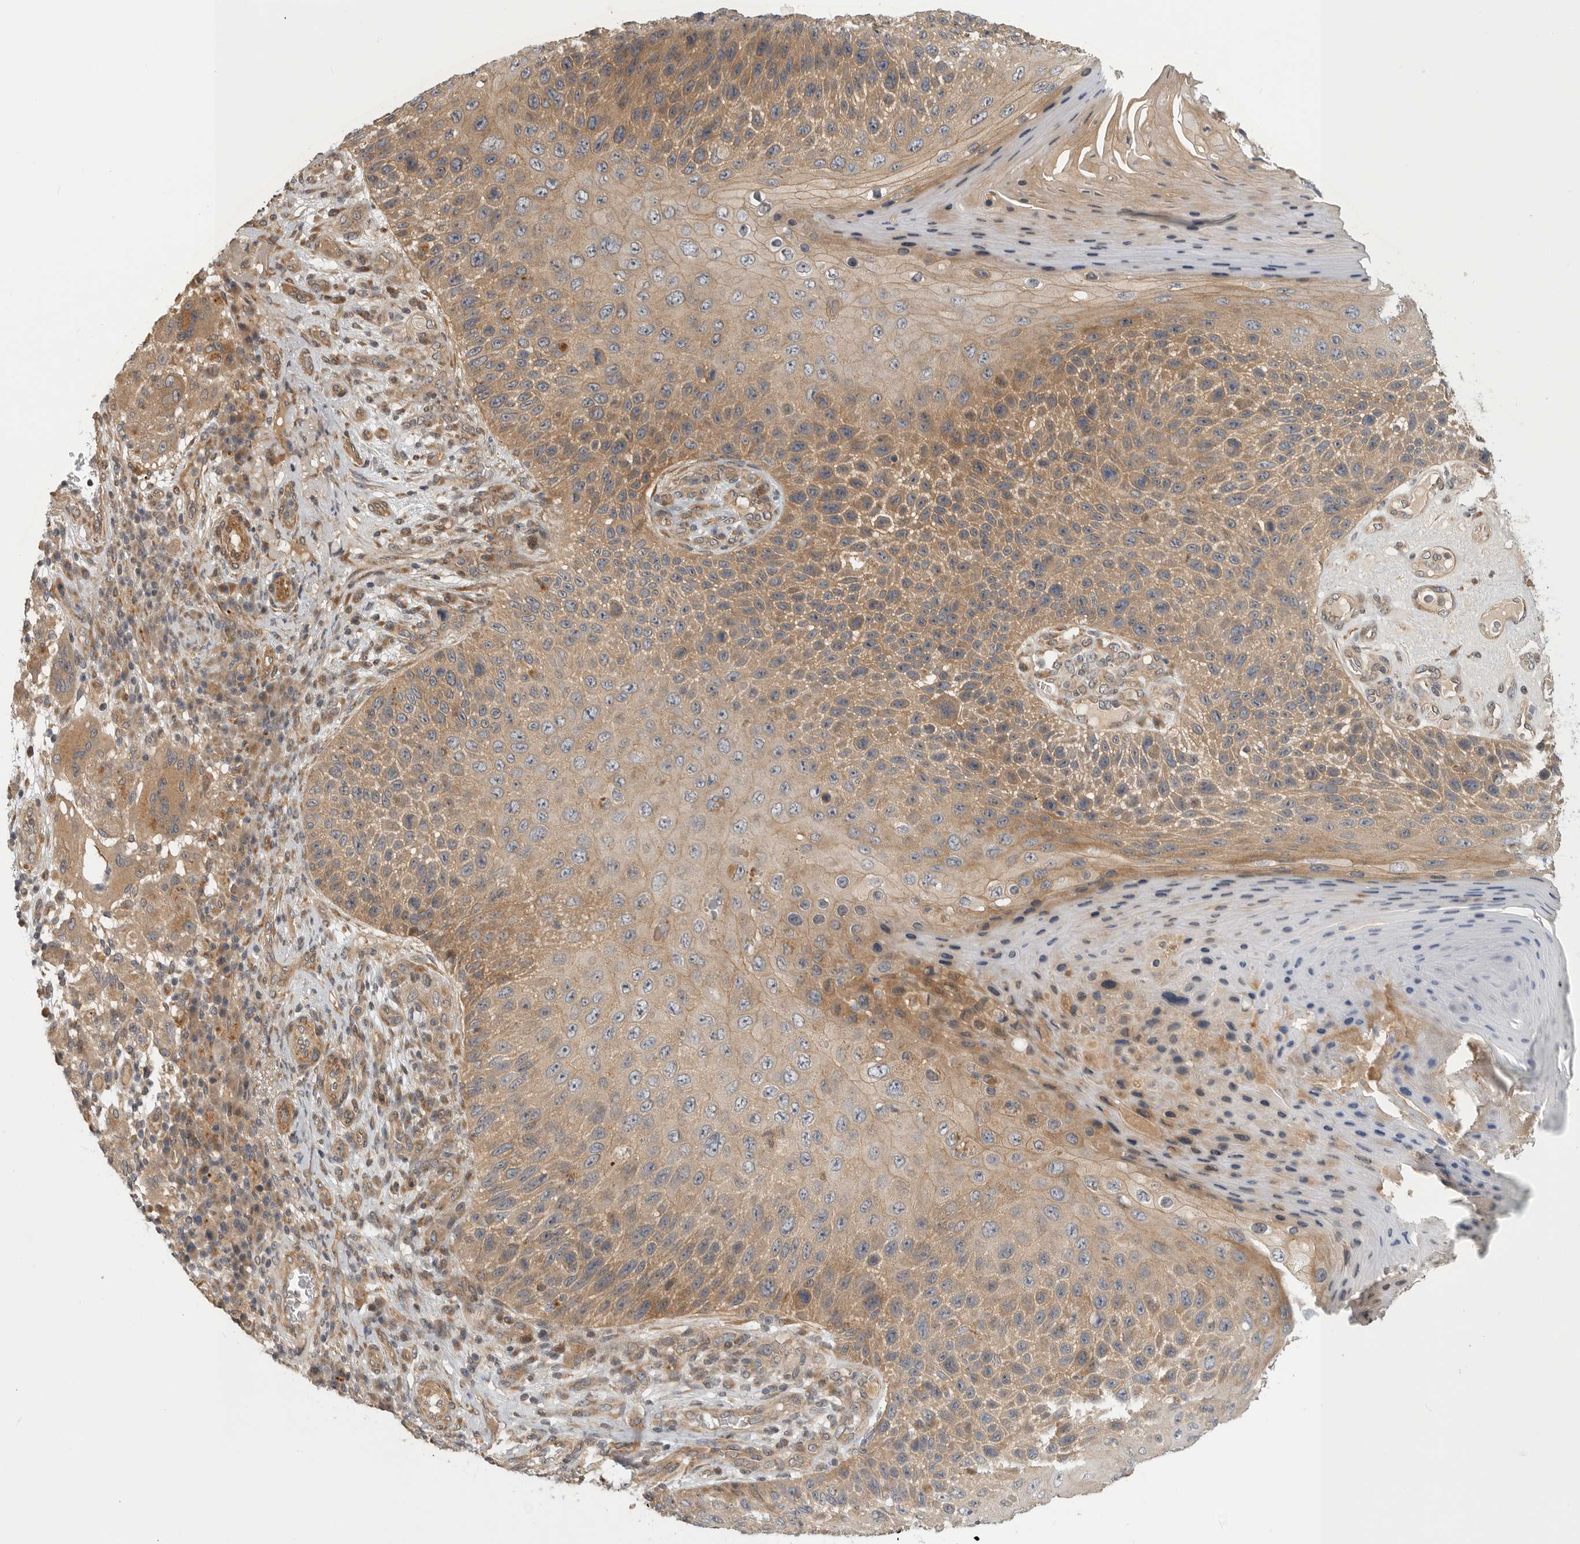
{"staining": {"intensity": "moderate", "quantity": ">75%", "location": "cytoplasmic/membranous"}, "tissue": "skin cancer", "cell_type": "Tumor cells", "image_type": "cancer", "snomed": [{"axis": "morphology", "description": "Squamous cell carcinoma, NOS"}, {"axis": "topography", "description": "Skin"}], "caption": "A histopathology image of skin cancer stained for a protein displays moderate cytoplasmic/membranous brown staining in tumor cells.", "gene": "CUEDC1", "patient": {"sex": "female", "age": 88}}